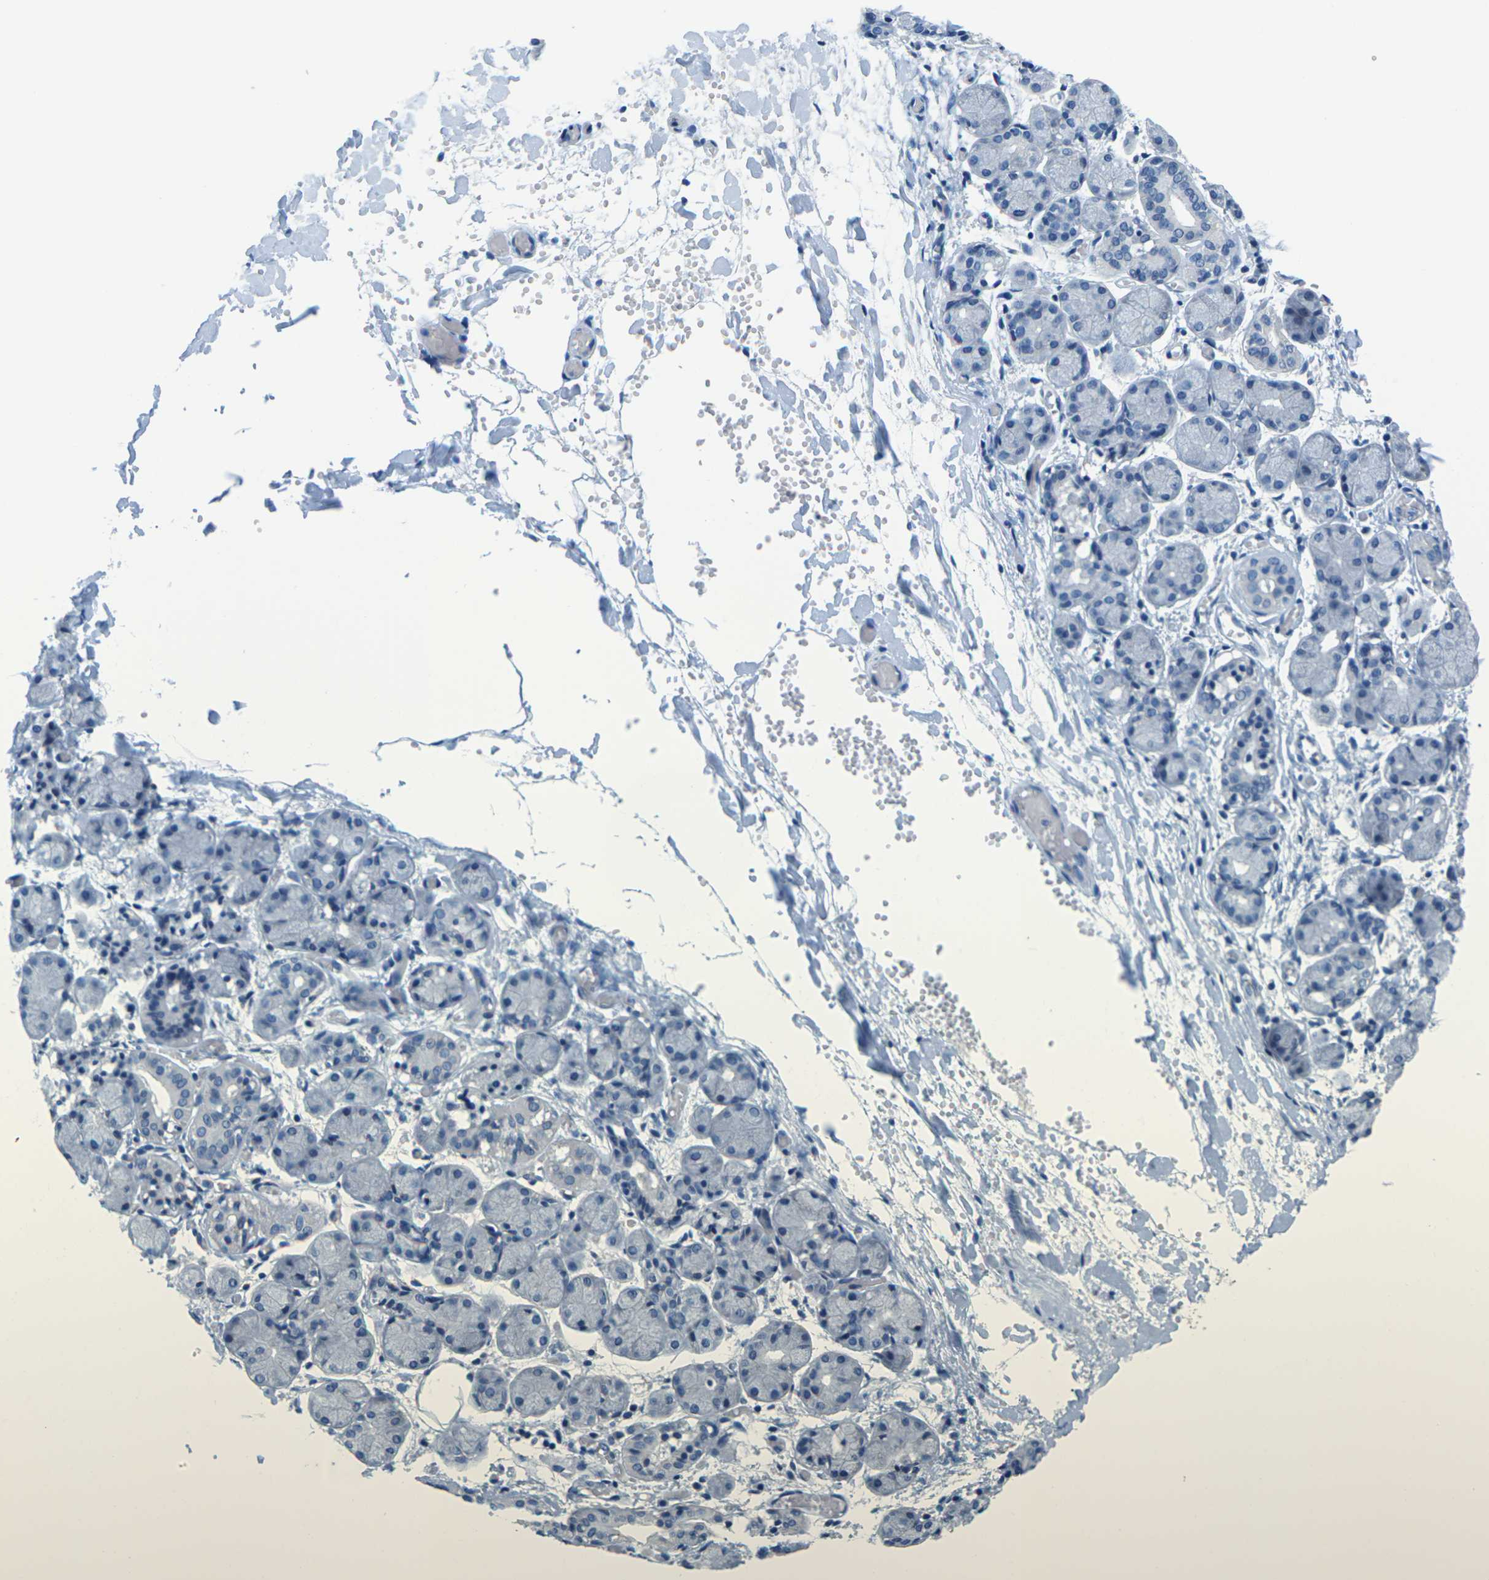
{"staining": {"intensity": "negative", "quantity": "none", "location": "none"}, "tissue": "salivary gland", "cell_type": "Glandular cells", "image_type": "normal", "snomed": [{"axis": "morphology", "description": "Normal tissue, NOS"}, {"axis": "topography", "description": "Salivary gland"}], "caption": "This histopathology image is of benign salivary gland stained with IHC to label a protein in brown with the nuclei are counter-stained blue. There is no staining in glandular cells. The staining was performed using DAB (3,3'-diaminobenzidine) to visualize the protein expression in brown, while the nuclei were stained in blue with hematoxylin (Magnification: 20x).", "gene": "UMOD", "patient": {"sex": "female", "age": 24}}